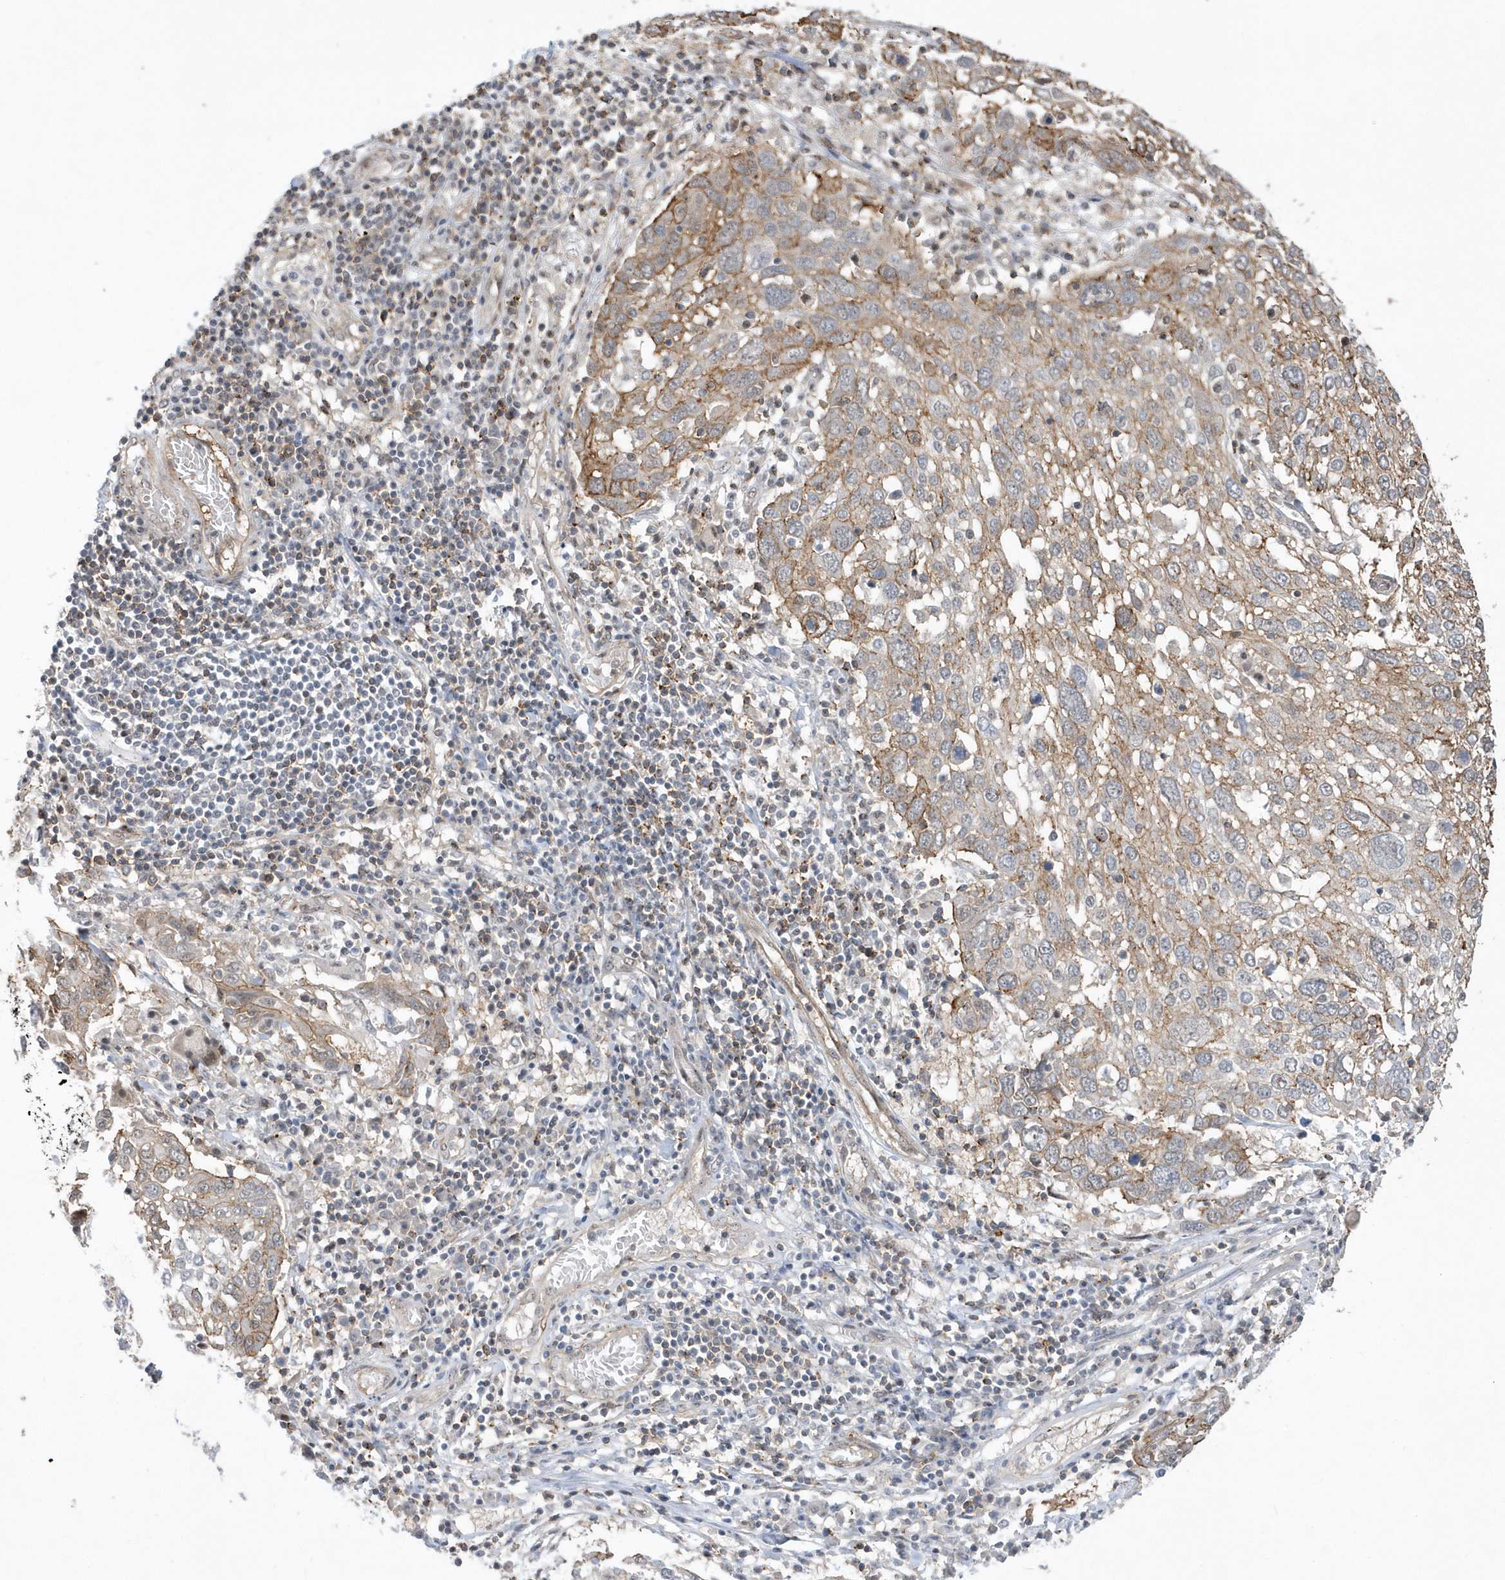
{"staining": {"intensity": "moderate", "quantity": "25%-75%", "location": "cytoplasmic/membranous"}, "tissue": "lung cancer", "cell_type": "Tumor cells", "image_type": "cancer", "snomed": [{"axis": "morphology", "description": "Squamous cell carcinoma, NOS"}, {"axis": "topography", "description": "Lung"}], "caption": "The photomicrograph shows immunohistochemical staining of lung cancer. There is moderate cytoplasmic/membranous positivity is present in approximately 25%-75% of tumor cells.", "gene": "CRIP3", "patient": {"sex": "male", "age": 65}}